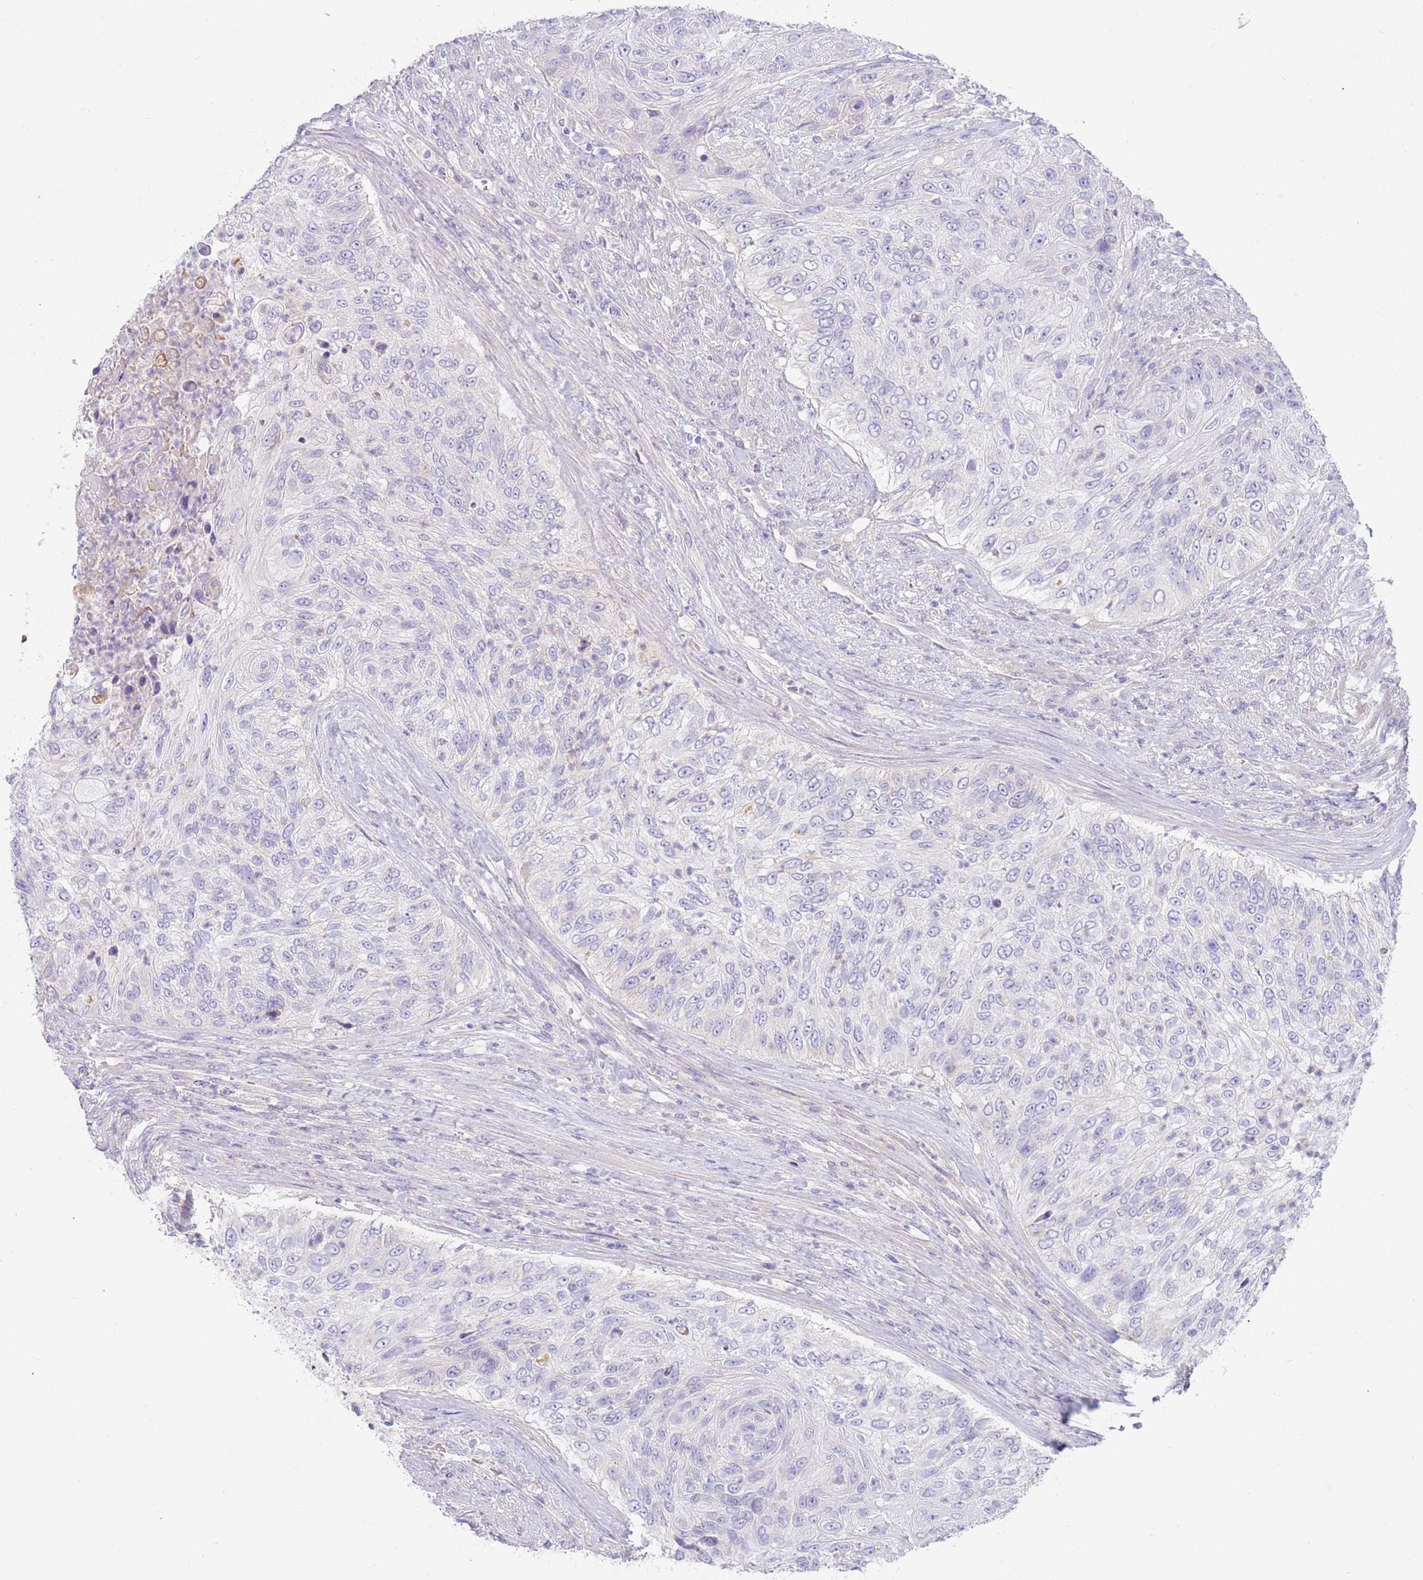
{"staining": {"intensity": "negative", "quantity": "none", "location": "none"}, "tissue": "urothelial cancer", "cell_type": "Tumor cells", "image_type": "cancer", "snomed": [{"axis": "morphology", "description": "Urothelial carcinoma, High grade"}, {"axis": "topography", "description": "Urinary bladder"}], "caption": "This is an IHC image of high-grade urothelial carcinoma. There is no staining in tumor cells.", "gene": "CCDC149", "patient": {"sex": "female", "age": 60}}